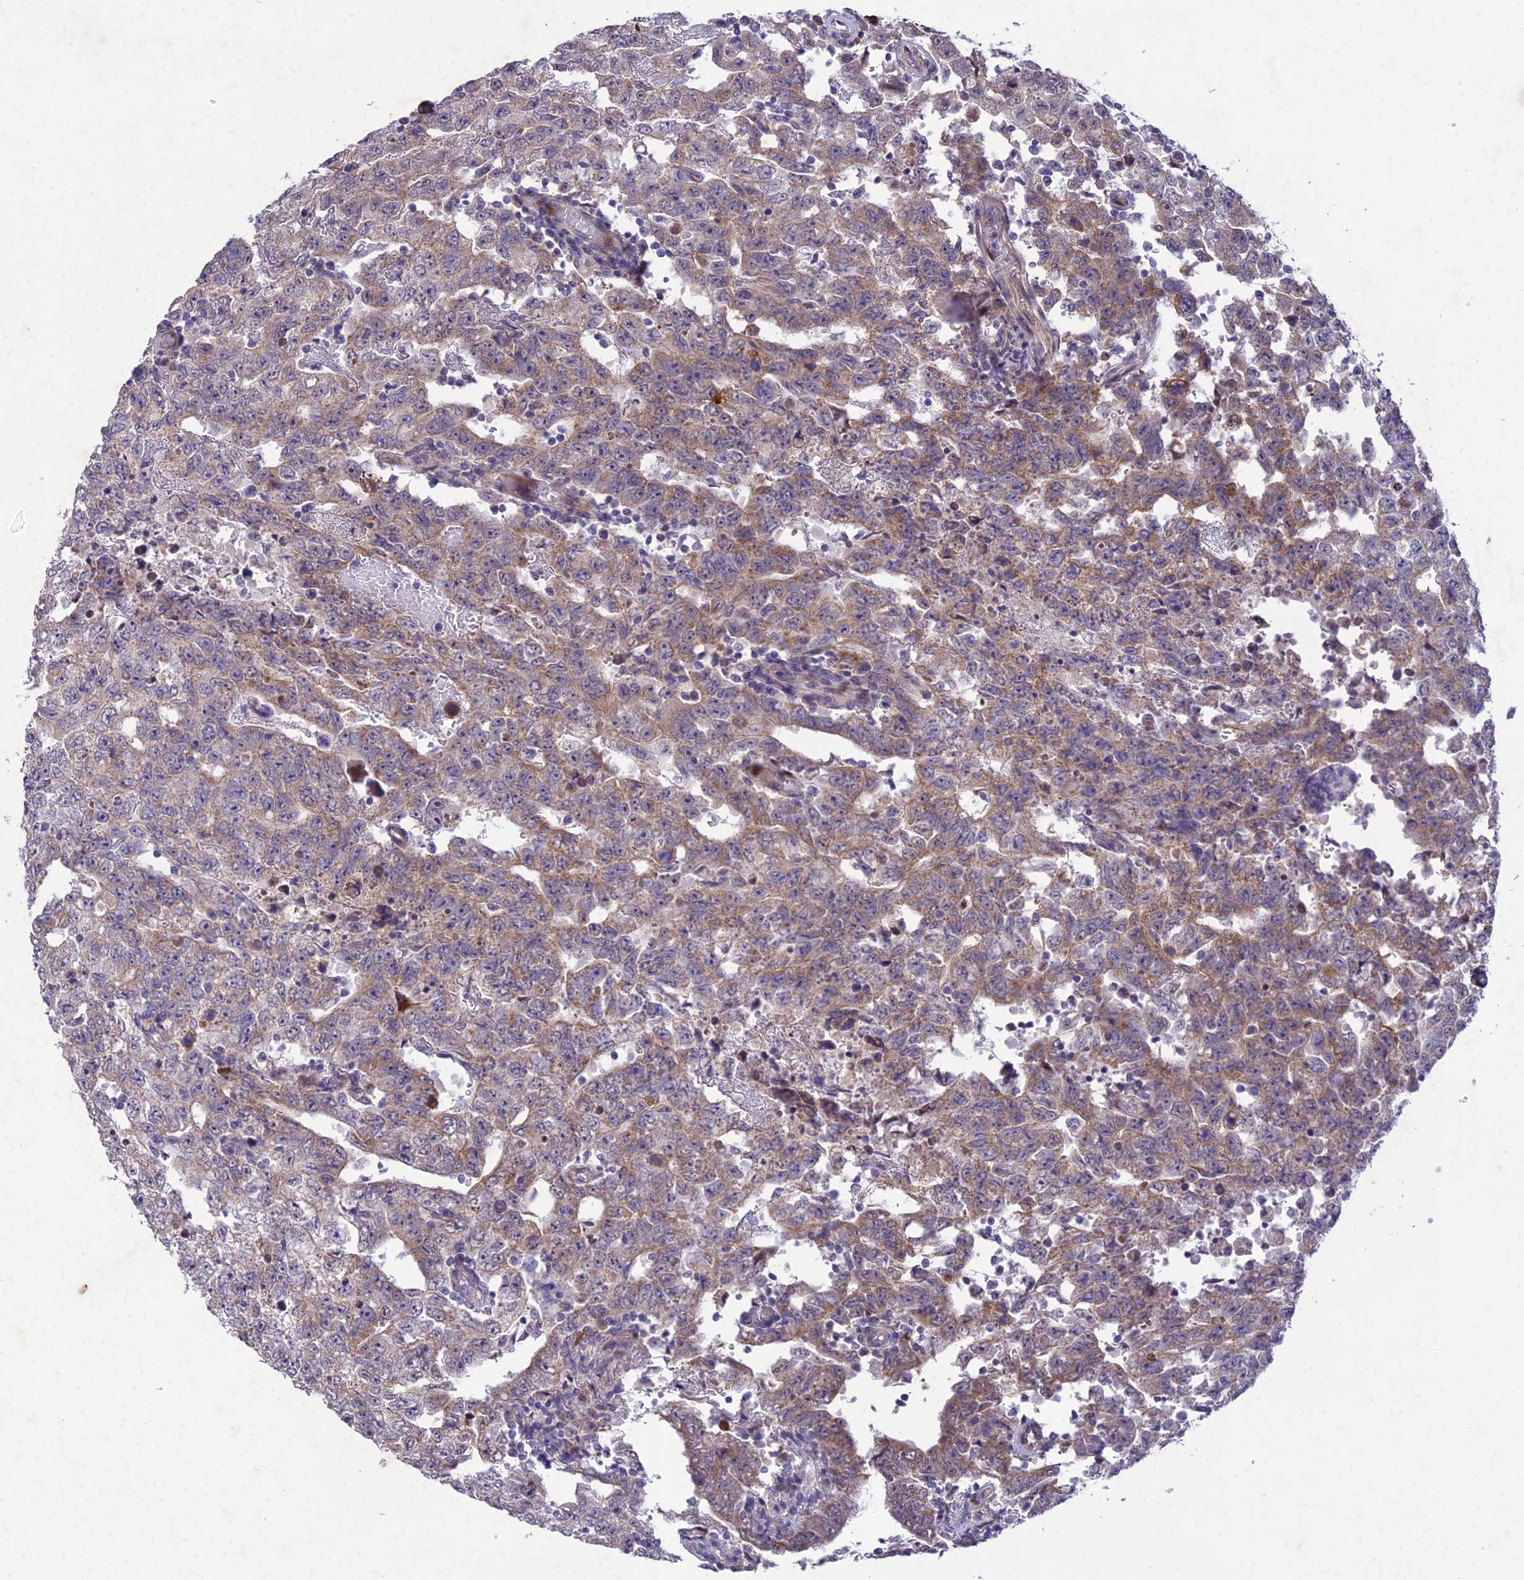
{"staining": {"intensity": "moderate", "quantity": ">75%", "location": "cytoplasmic/membranous"}, "tissue": "testis cancer", "cell_type": "Tumor cells", "image_type": "cancer", "snomed": [{"axis": "morphology", "description": "Carcinoma, Embryonal, NOS"}, {"axis": "topography", "description": "Testis"}], "caption": "An immunohistochemistry (IHC) image of tumor tissue is shown. Protein staining in brown shows moderate cytoplasmic/membranous positivity in testis embryonal carcinoma within tumor cells.", "gene": "ANKRD52", "patient": {"sex": "male", "age": 26}}